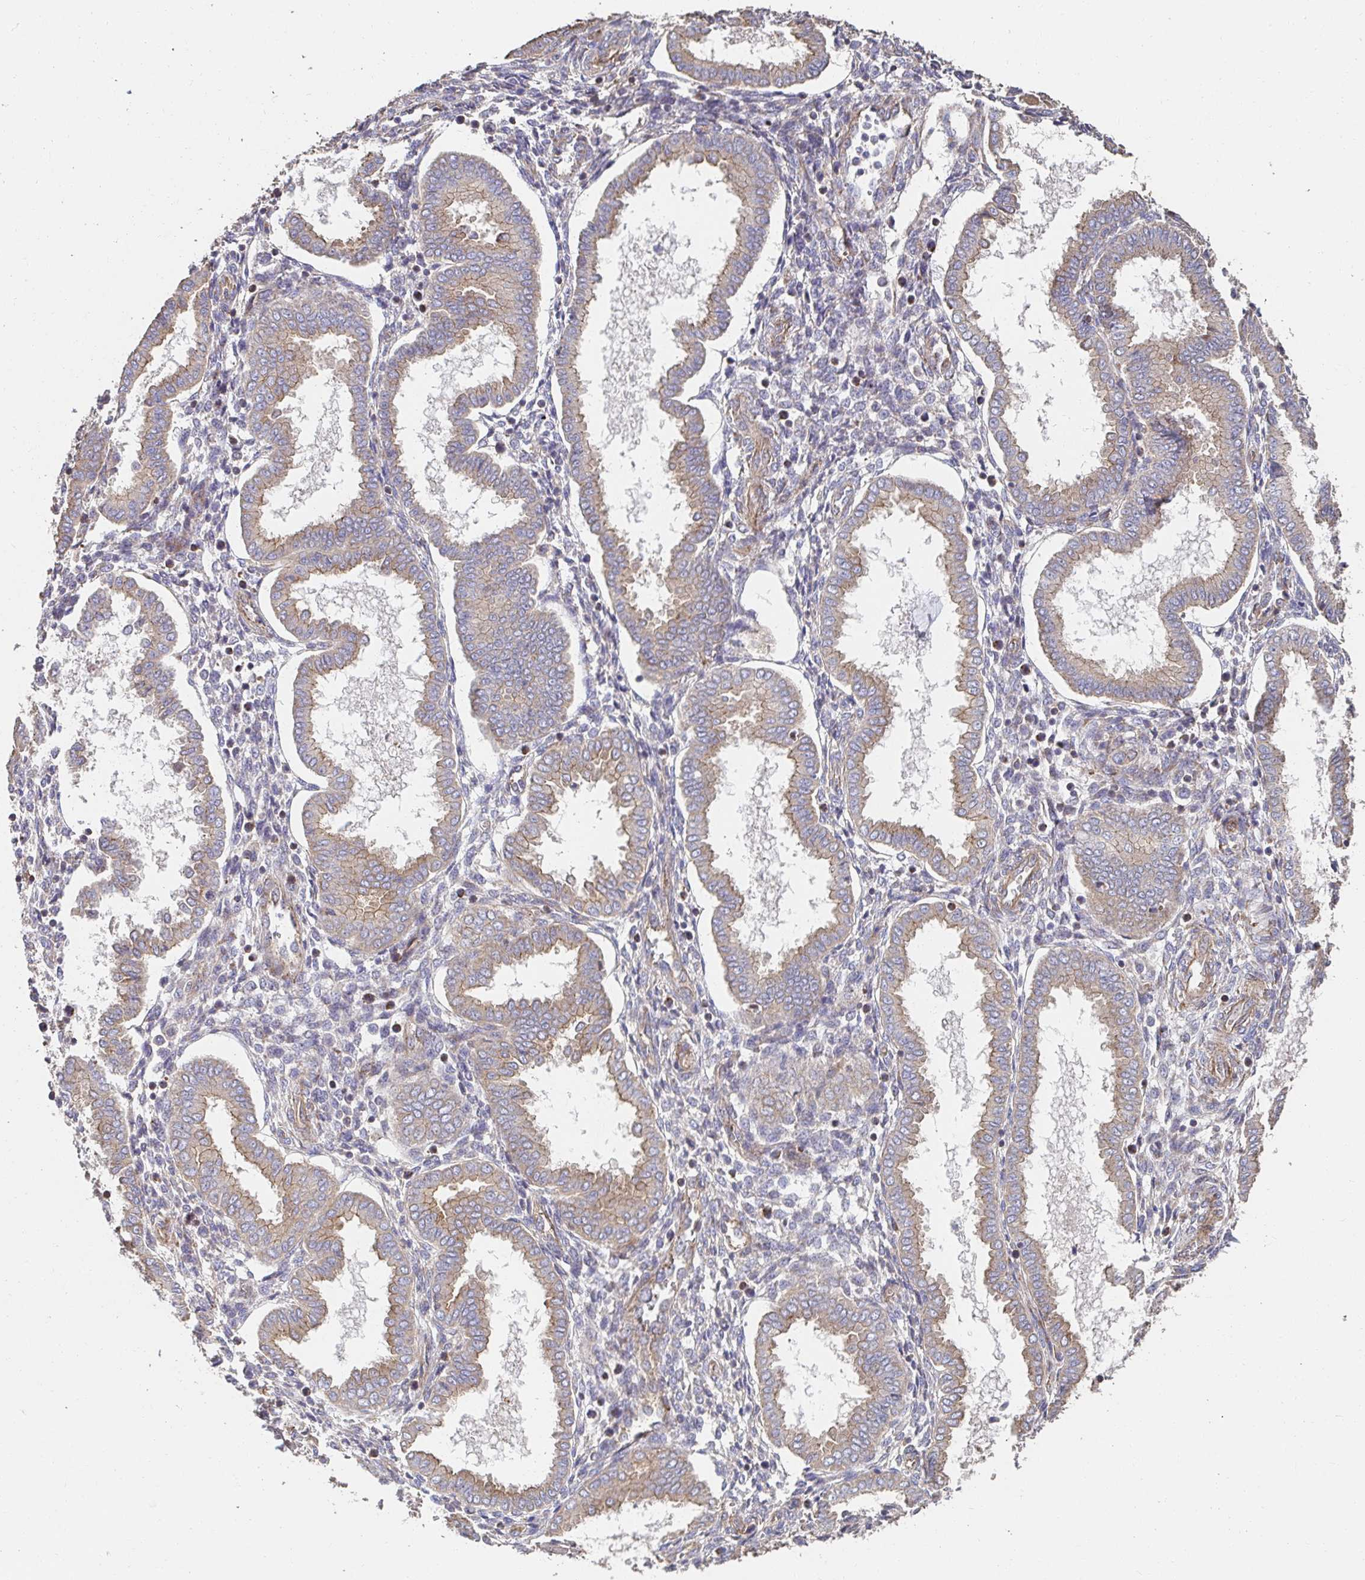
{"staining": {"intensity": "negative", "quantity": "none", "location": "none"}, "tissue": "endometrium", "cell_type": "Cells in endometrial stroma", "image_type": "normal", "snomed": [{"axis": "morphology", "description": "Normal tissue, NOS"}, {"axis": "topography", "description": "Endometrium"}], "caption": "A histopathology image of endometrium stained for a protein demonstrates no brown staining in cells in endometrial stroma. (DAB (3,3'-diaminobenzidine) immunohistochemistry (IHC), high magnification).", "gene": "APBB1", "patient": {"sex": "female", "age": 24}}